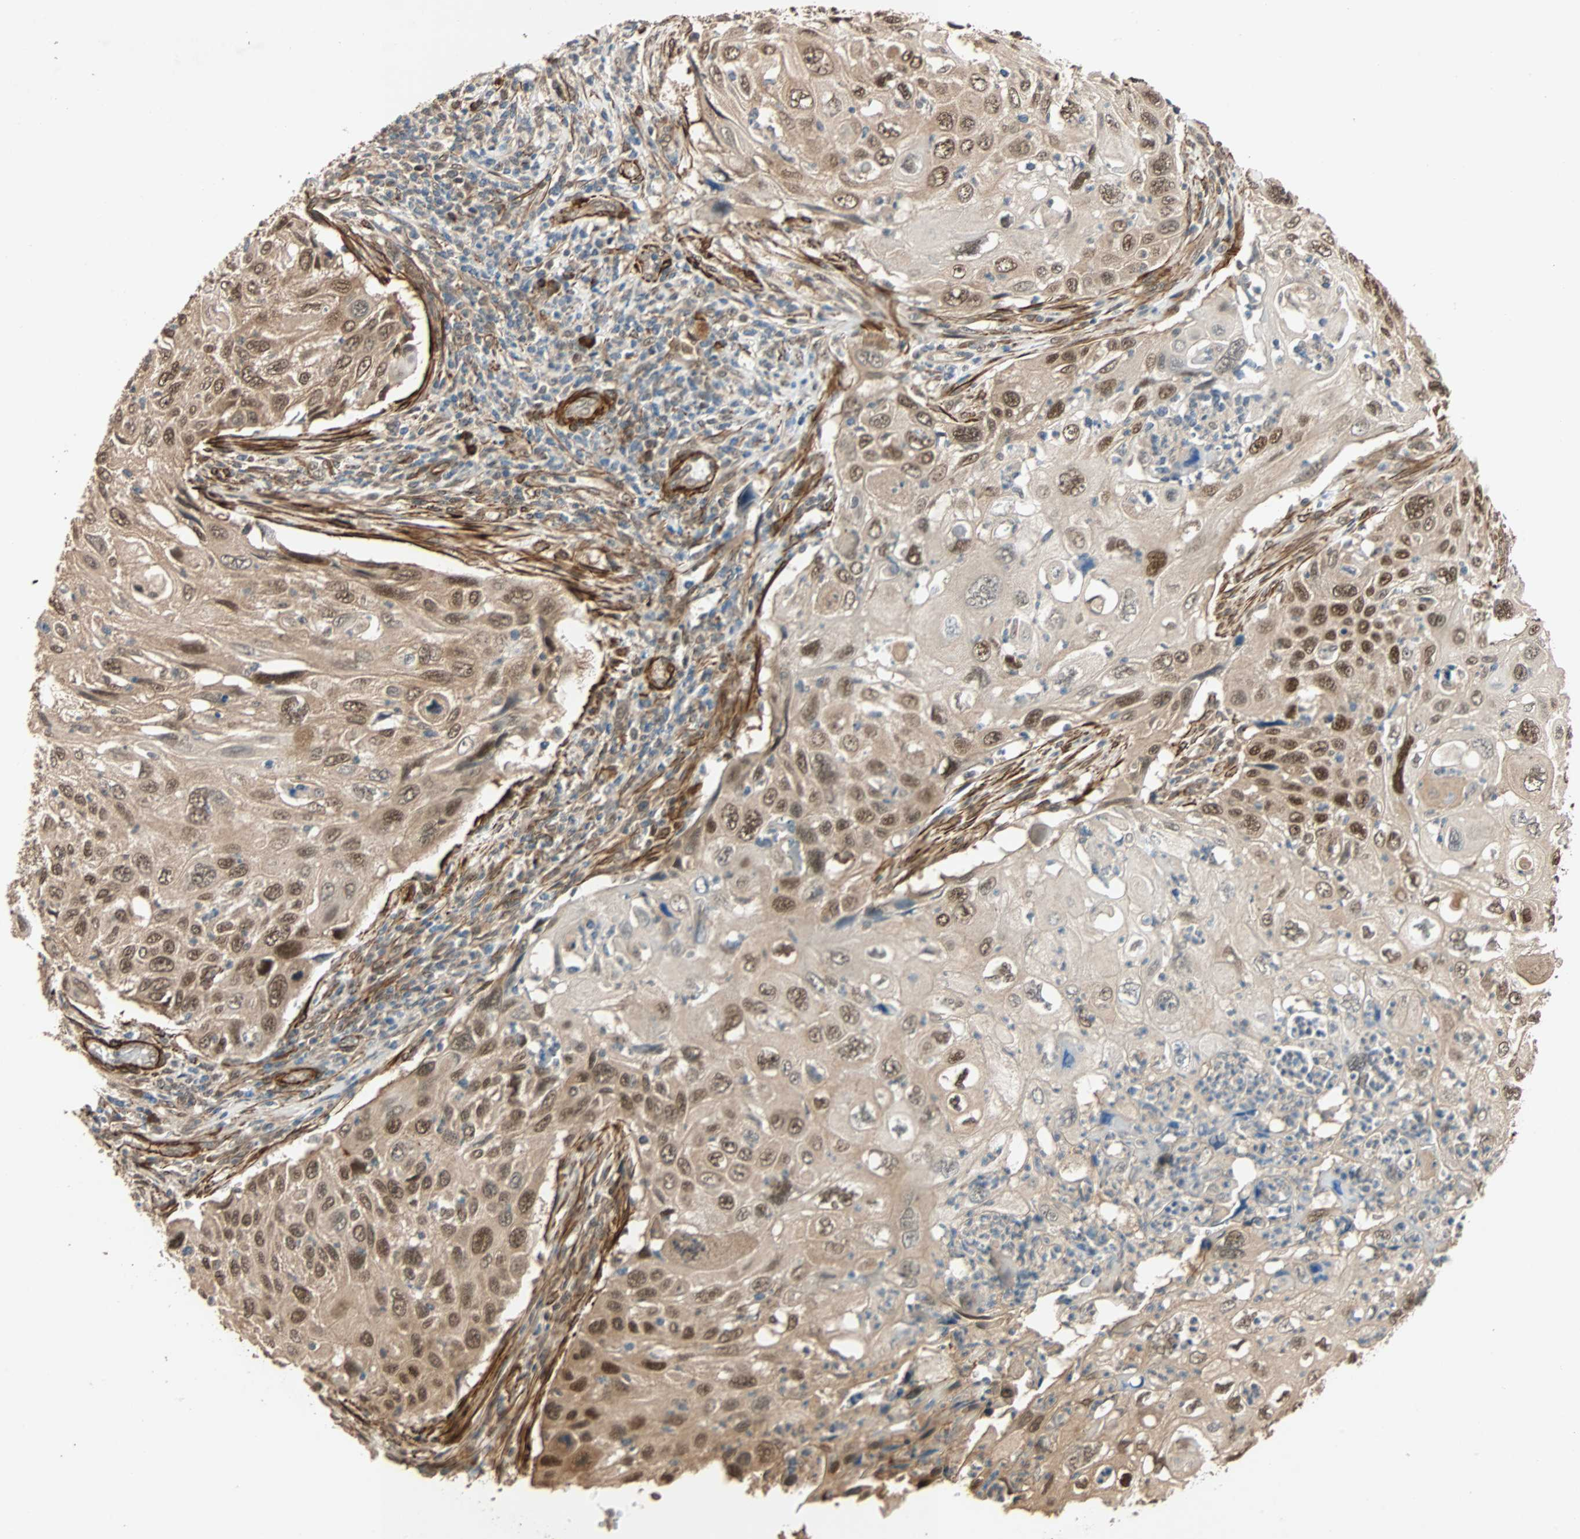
{"staining": {"intensity": "moderate", "quantity": ">75%", "location": "cytoplasmic/membranous,nuclear"}, "tissue": "cervical cancer", "cell_type": "Tumor cells", "image_type": "cancer", "snomed": [{"axis": "morphology", "description": "Squamous cell carcinoma, NOS"}, {"axis": "topography", "description": "Cervix"}], "caption": "Protein staining of cervical cancer tissue reveals moderate cytoplasmic/membranous and nuclear positivity in about >75% of tumor cells.", "gene": "QSER1", "patient": {"sex": "female", "age": 70}}